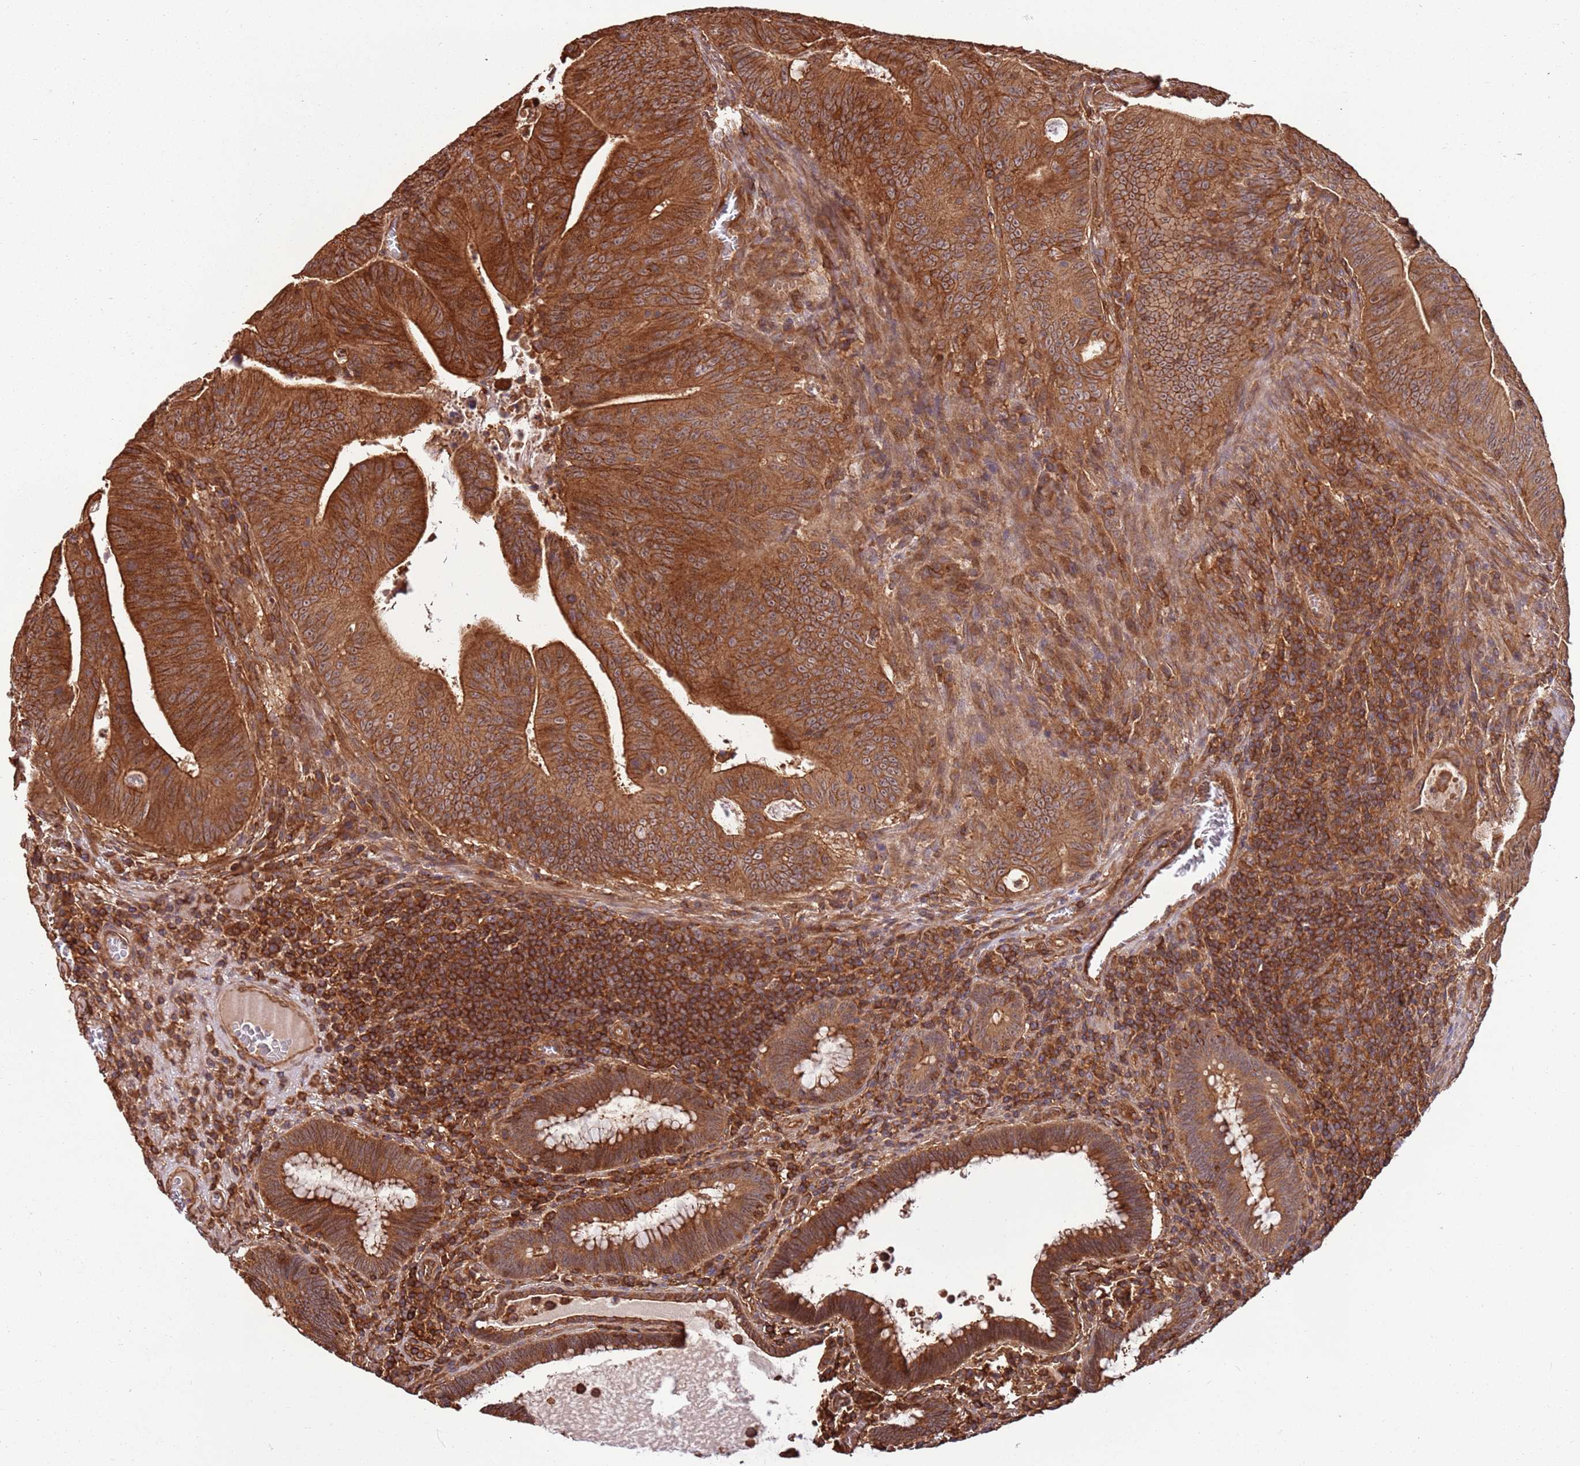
{"staining": {"intensity": "strong", "quantity": ">75%", "location": "cytoplasmic/membranous"}, "tissue": "colorectal cancer", "cell_type": "Tumor cells", "image_type": "cancer", "snomed": [{"axis": "morphology", "description": "Adenocarcinoma, NOS"}, {"axis": "topography", "description": "Rectum"}], "caption": "Immunohistochemistry (IHC) staining of colorectal cancer, which reveals high levels of strong cytoplasmic/membranous positivity in about >75% of tumor cells indicating strong cytoplasmic/membranous protein staining. The staining was performed using DAB (brown) for protein detection and nuclei were counterstained in hematoxylin (blue).", "gene": "ACVR2A", "patient": {"sex": "female", "age": 75}}